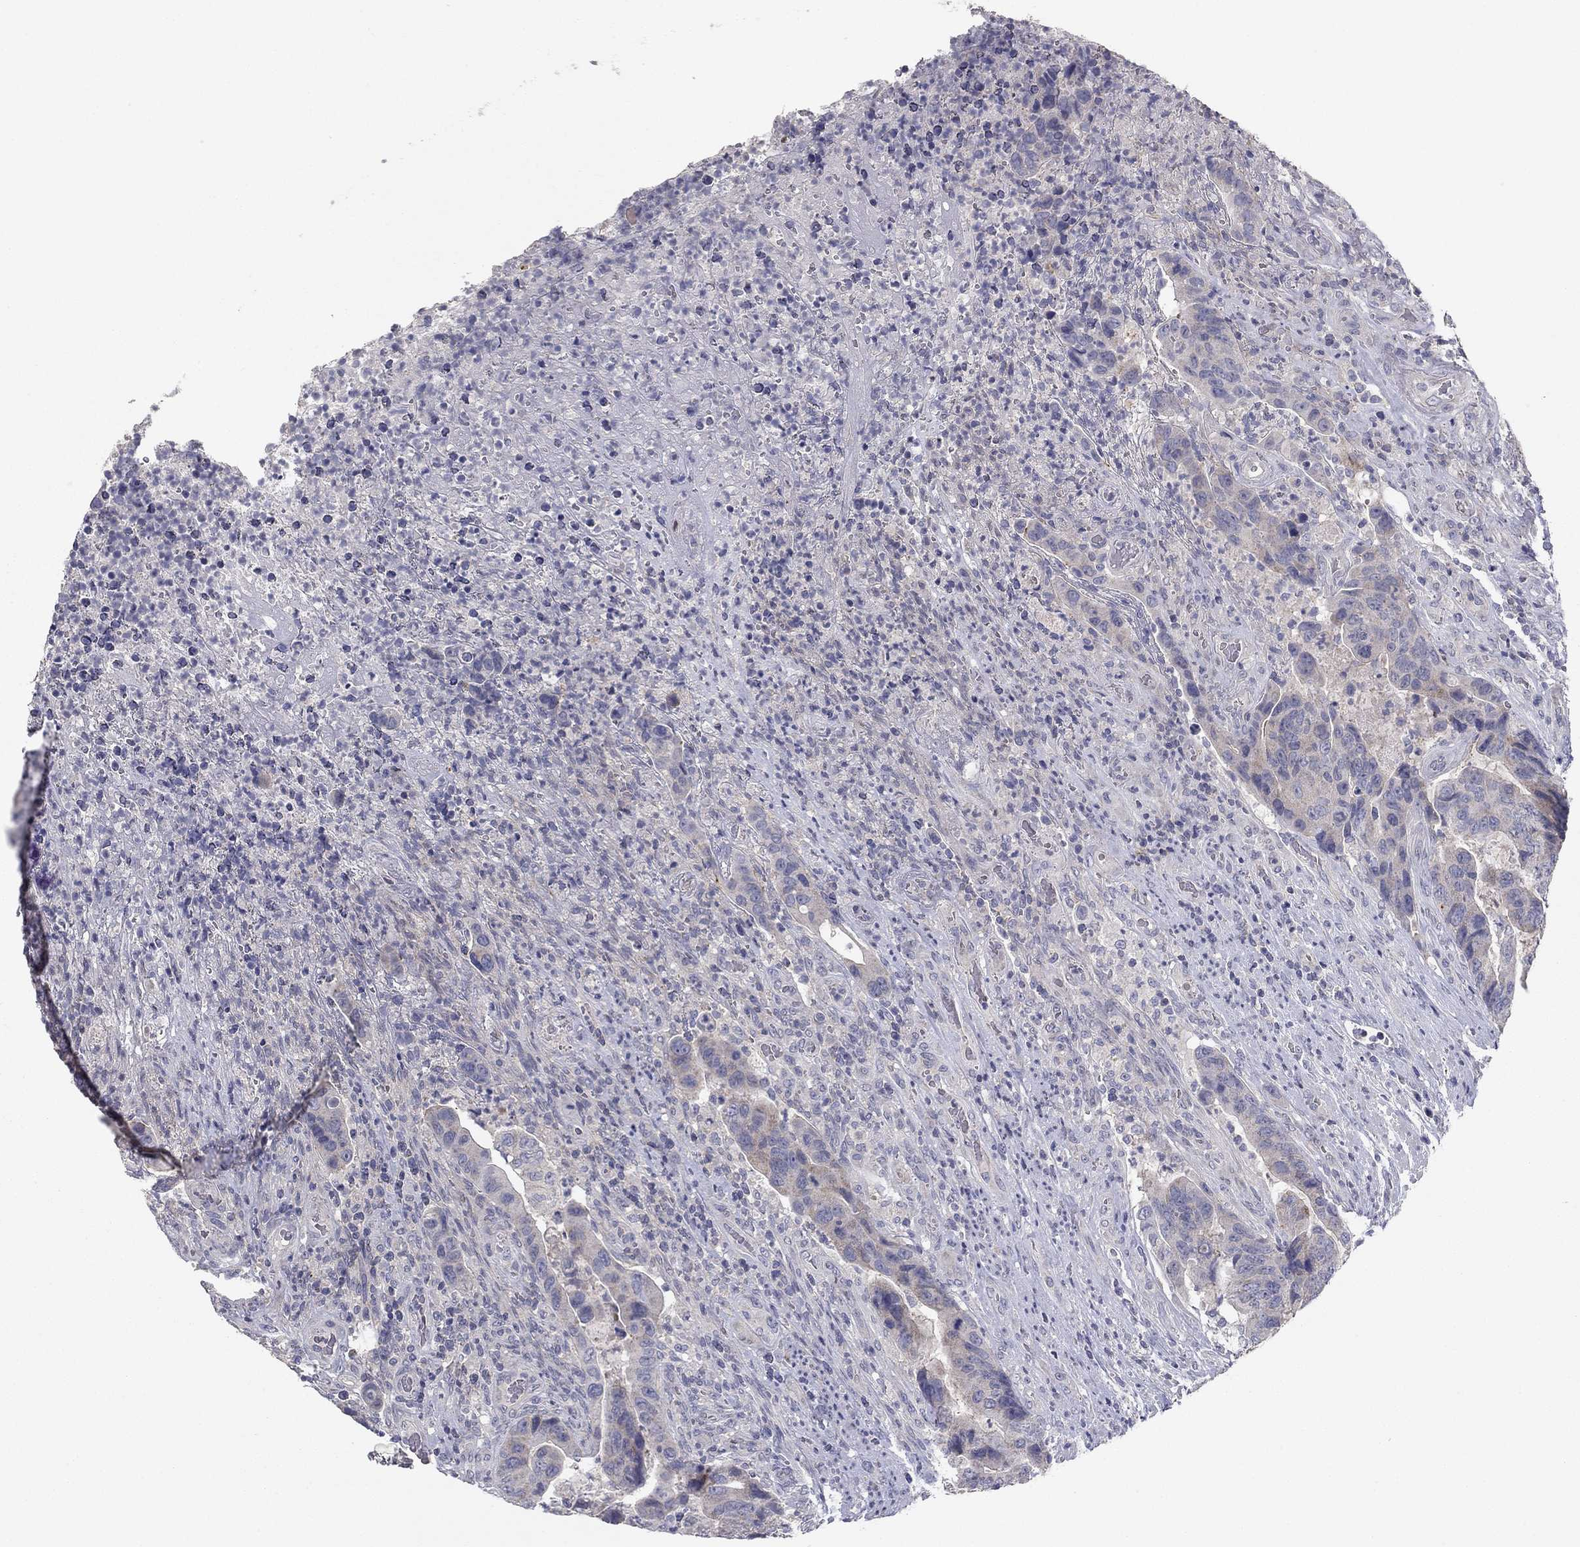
{"staining": {"intensity": "negative", "quantity": "none", "location": "none"}, "tissue": "colorectal cancer", "cell_type": "Tumor cells", "image_type": "cancer", "snomed": [{"axis": "morphology", "description": "Adenocarcinoma, NOS"}, {"axis": "topography", "description": "Colon"}], "caption": "High magnification brightfield microscopy of adenocarcinoma (colorectal) stained with DAB (3,3'-diaminobenzidine) (brown) and counterstained with hematoxylin (blue): tumor cells show no significant staining.", "gene": "SEPTIN3", "patient": {"sex": "female", "age": 56}}